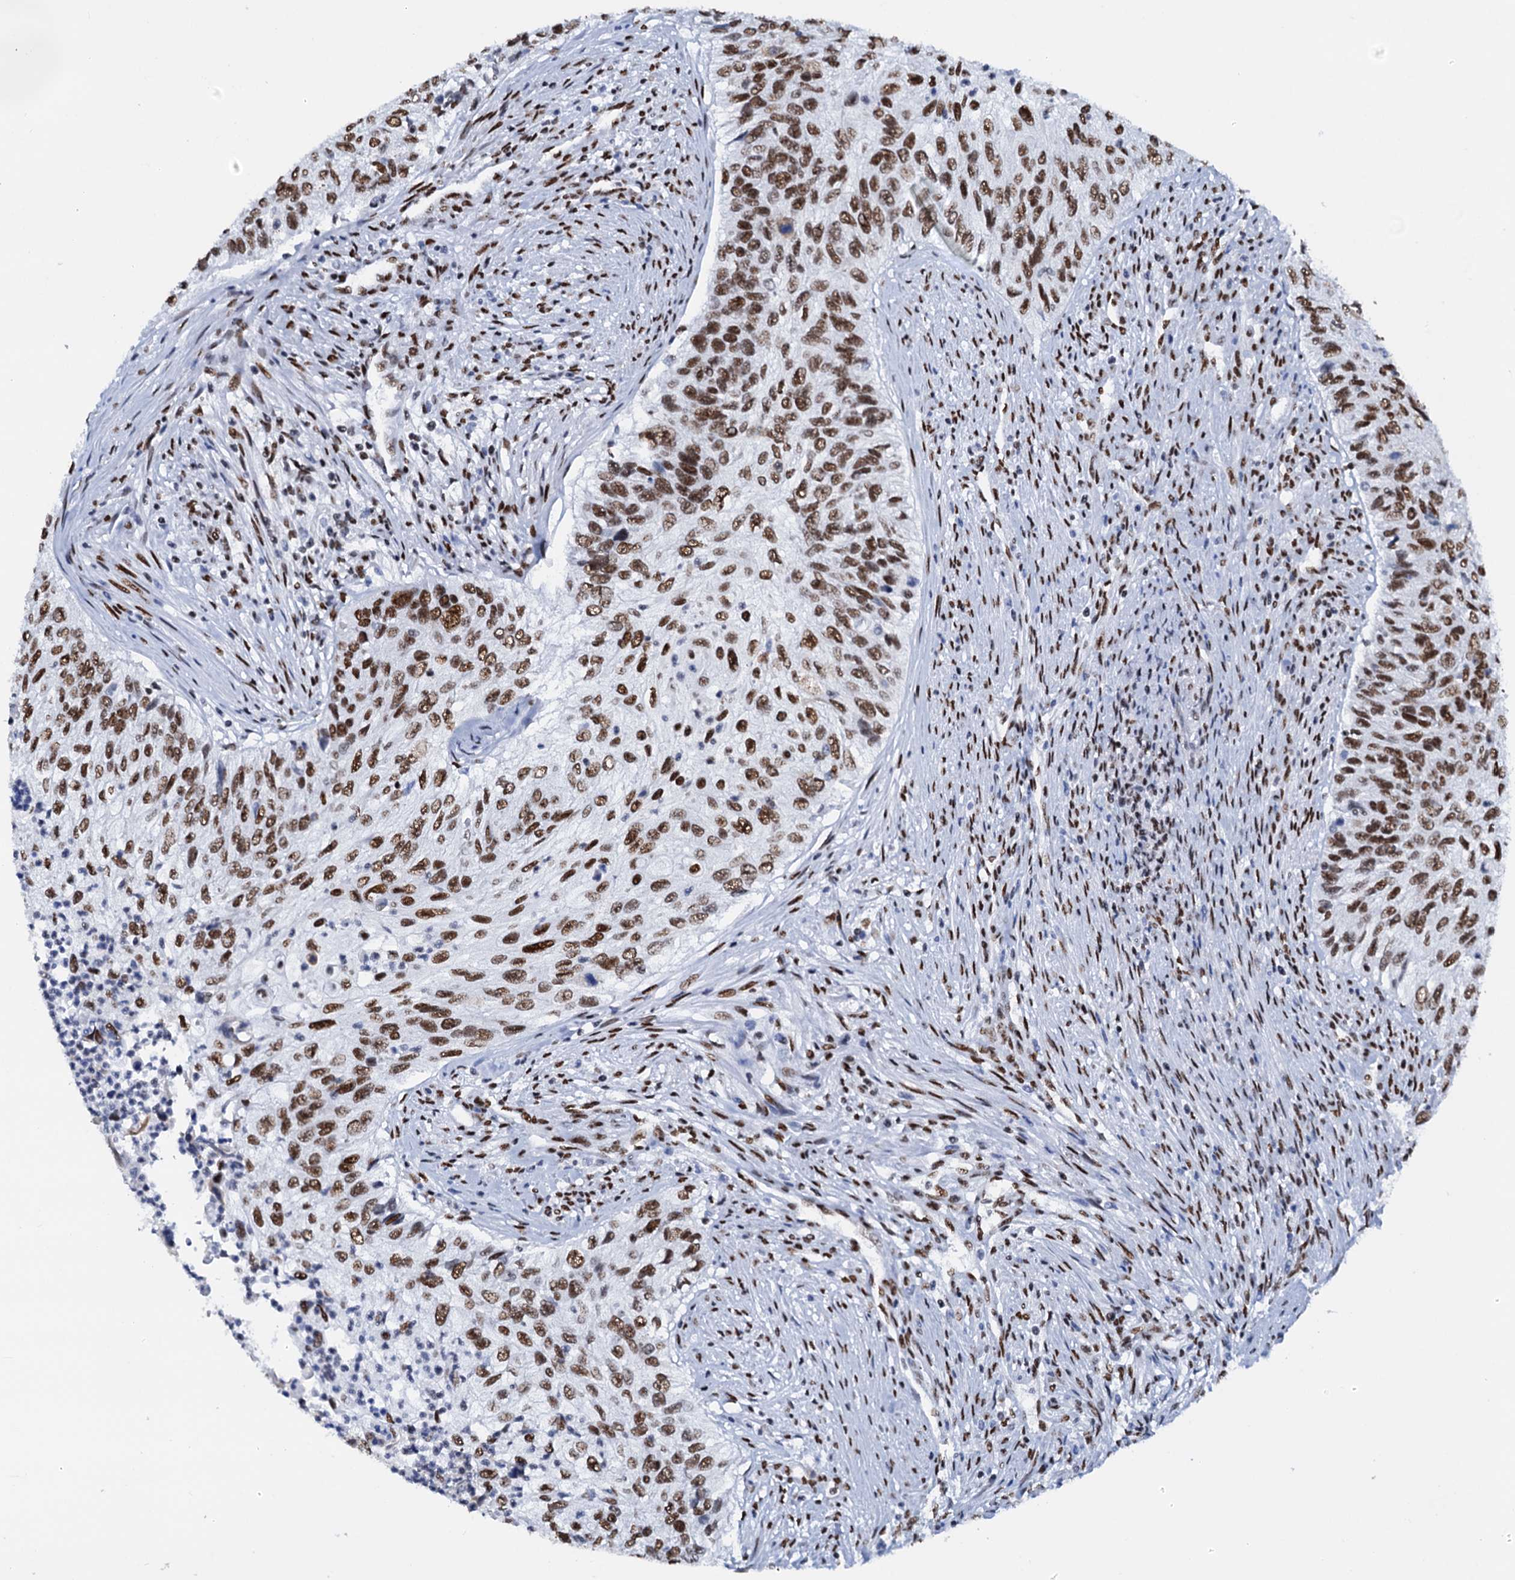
{"staining": {"intensity": "strong", "quantity": ">75%", "location": "nuclear"}, "tissue": "urothelial cancer", "cell_type": "Tumor cells", "image_type": "cancer", "snomed": [{"axis": "morphology", "description": "Urothelial carcinoma, High grade"}, {"axis": "topography", "description": "Urinary bladder"}], "caption": "Immunohistochemical staining of human urothelial cancer exhibits high levels of strong nuclear expression in about >75% of tumor cells.", "gene": "SLTM", "patient": {"sex": "female", "age": 60}}